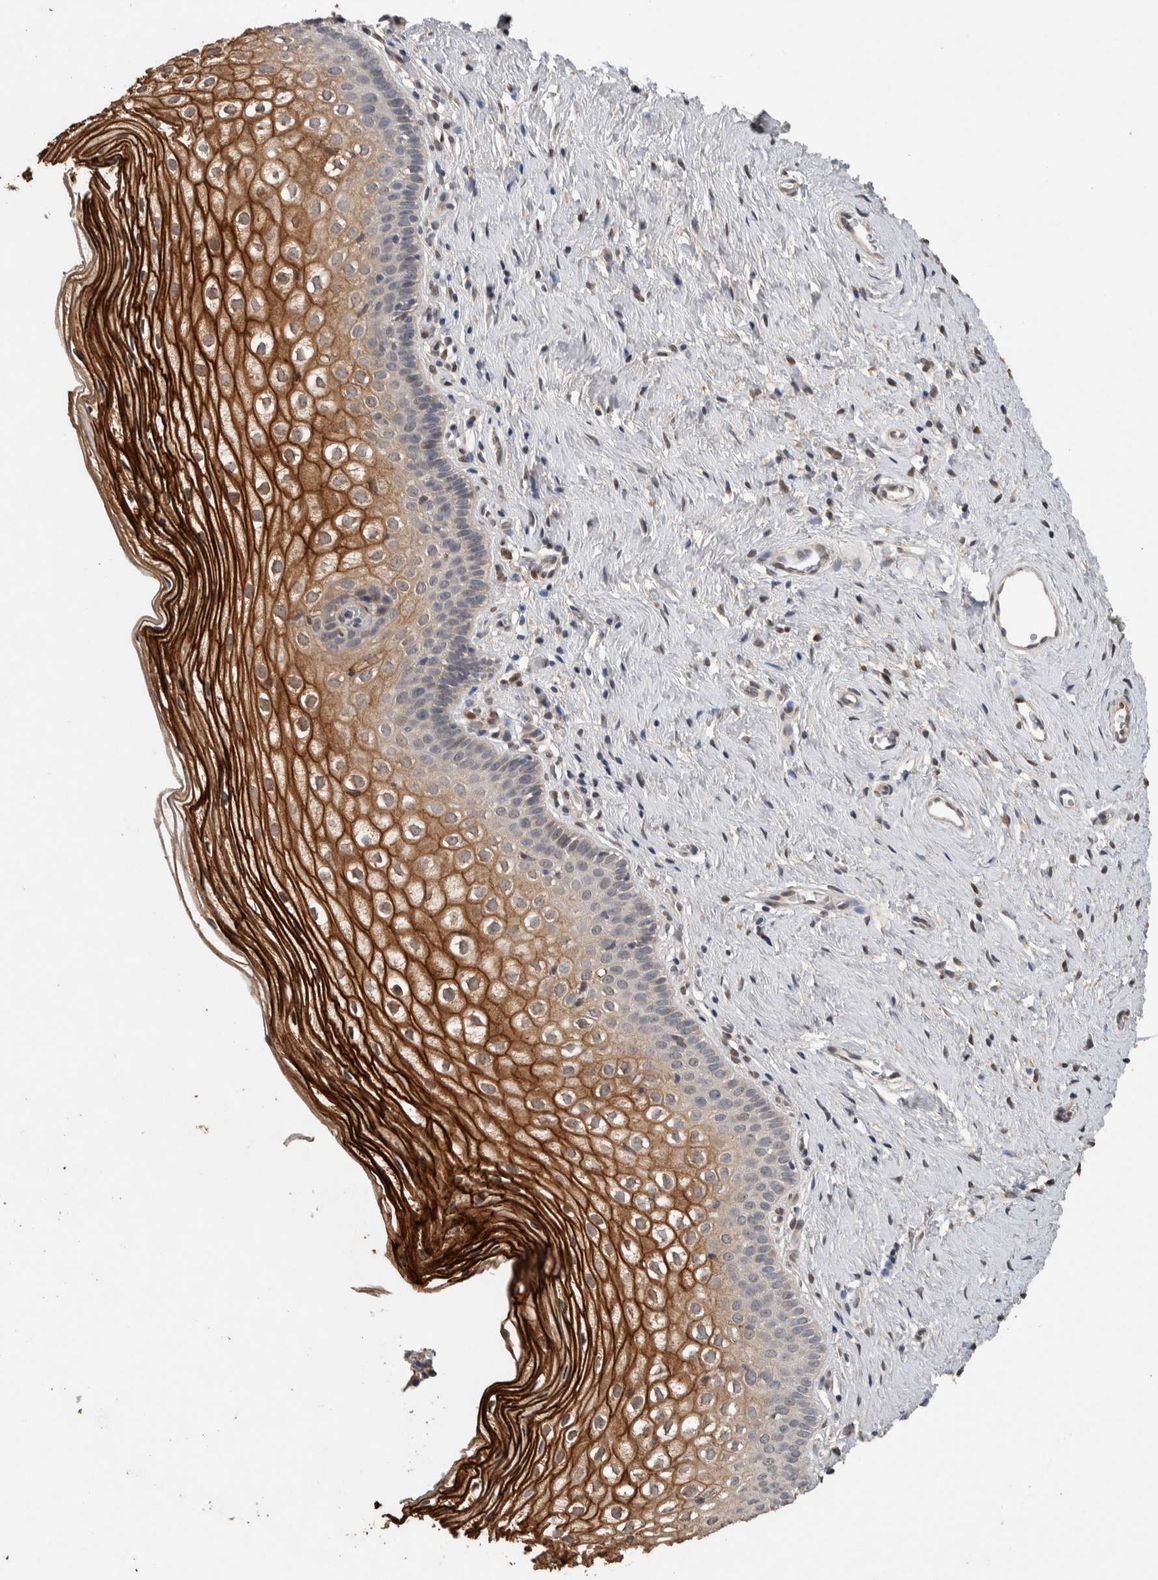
{"staining": {"intensity": "strong", "quantity": ">75%", "location": "cytoplasmic/membranous"}, "tissue": "cervix", "cell_type": "Squamous epithelial cells", "image_type": "normal", "snomed": [{"axis": "morphology", "description": "Normal tissue, NOS"}, {"axis": "topography", "description": "Cervix"}], "caption": "This micrograph displays immunohistochemistry (IHC) staining of benign human cervix, with high strong cytoplasmic/membranous staining in about >75% of squamous epithelial cells.", "gene": "CYSRT1", "patient": {"sex": "female", "age": 27}}